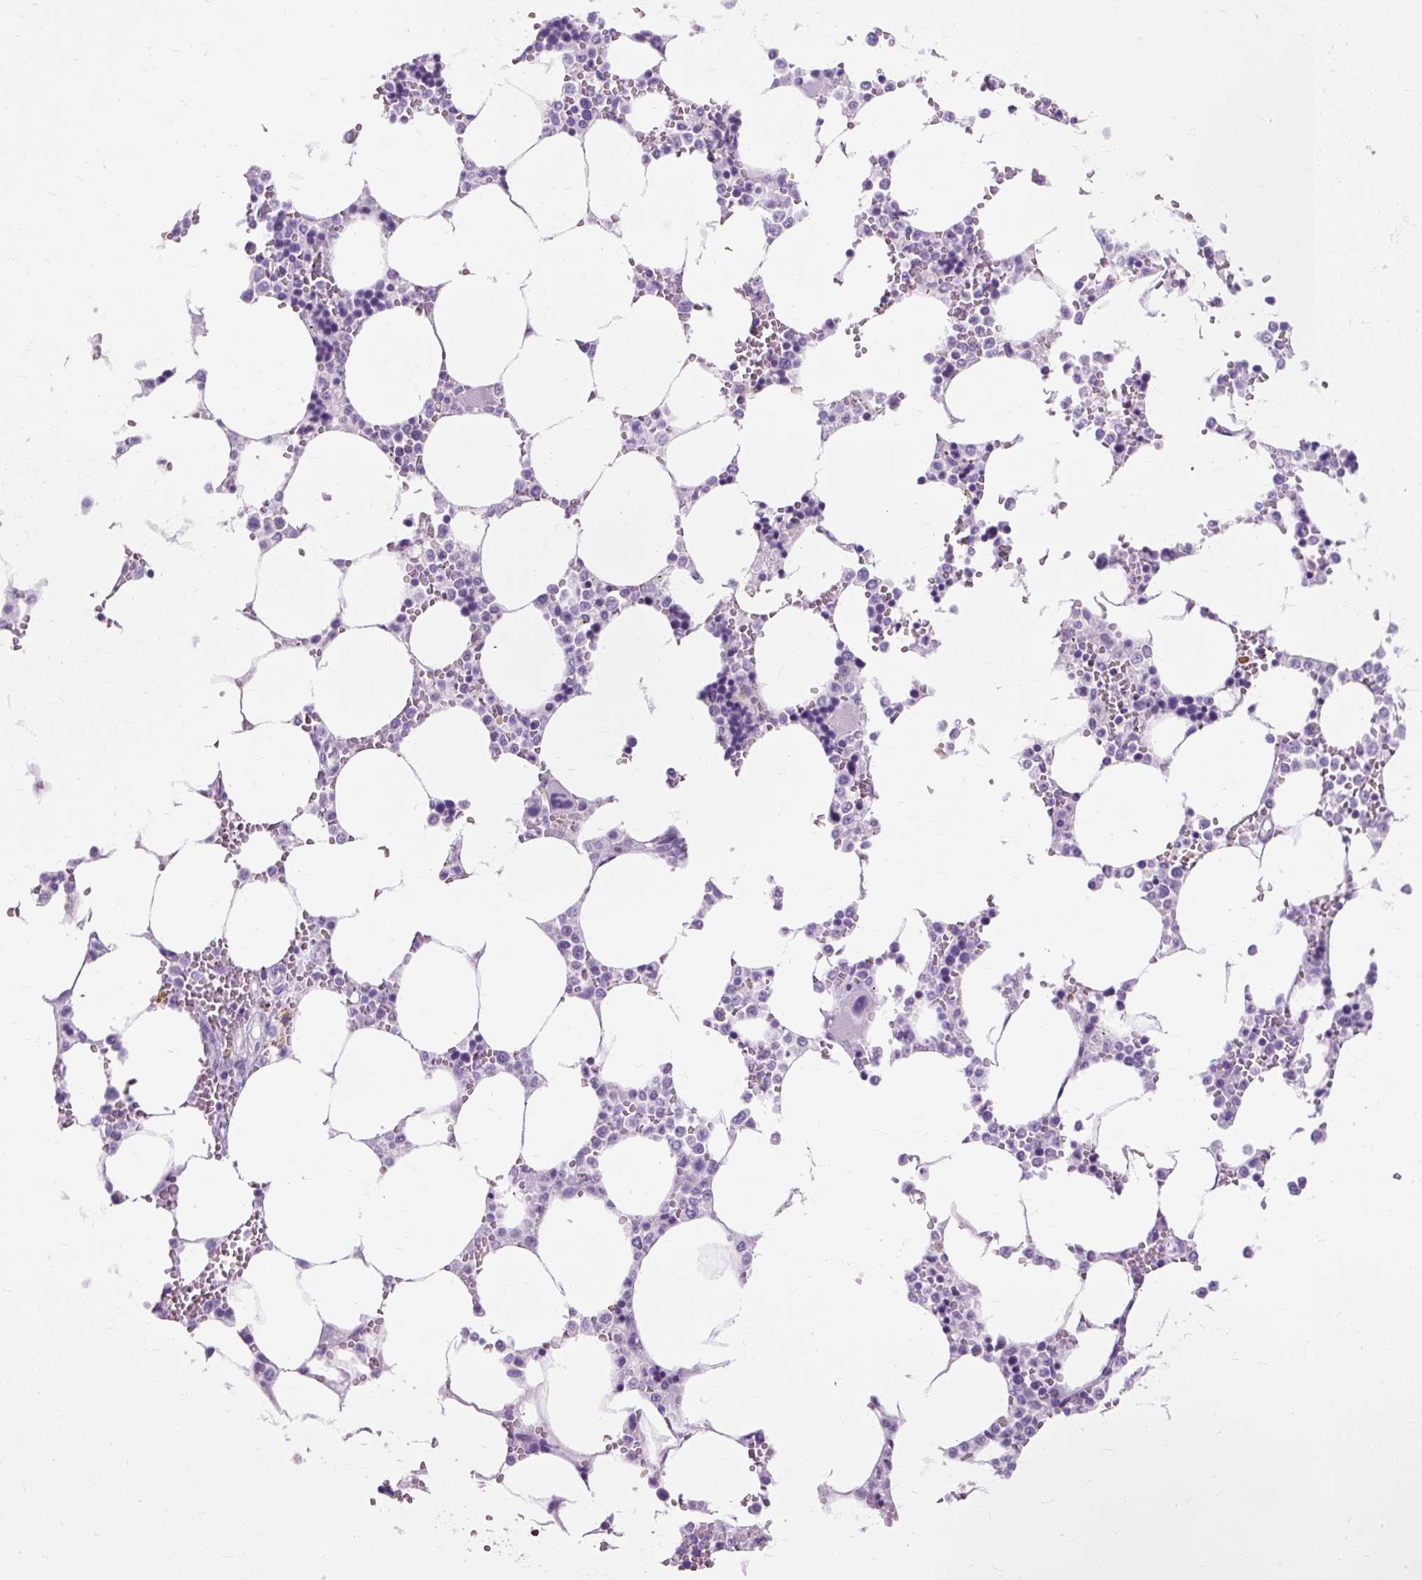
{"staining": {"intensity": "negative", "quantity": "none", "location": "none"}, "tissue": "bone marrow", "cell_type": "Hematopoietic cells", "image_type": "normal", "snomed": [{"axis": "morphology", "description": "Normal tissue, NOS"}, {"axis": "topography", "description": "Bone marrow"}], "caption": "The photomicrograph demonstrates no significant positivity in hematopoietic cells of bone marrow. The staining is performed using DAB brown chromogen with nuclei counter-stained in using hematoxylin.", "gene": "TMEM89", "patient": {"sex": "male", "age": 64}}